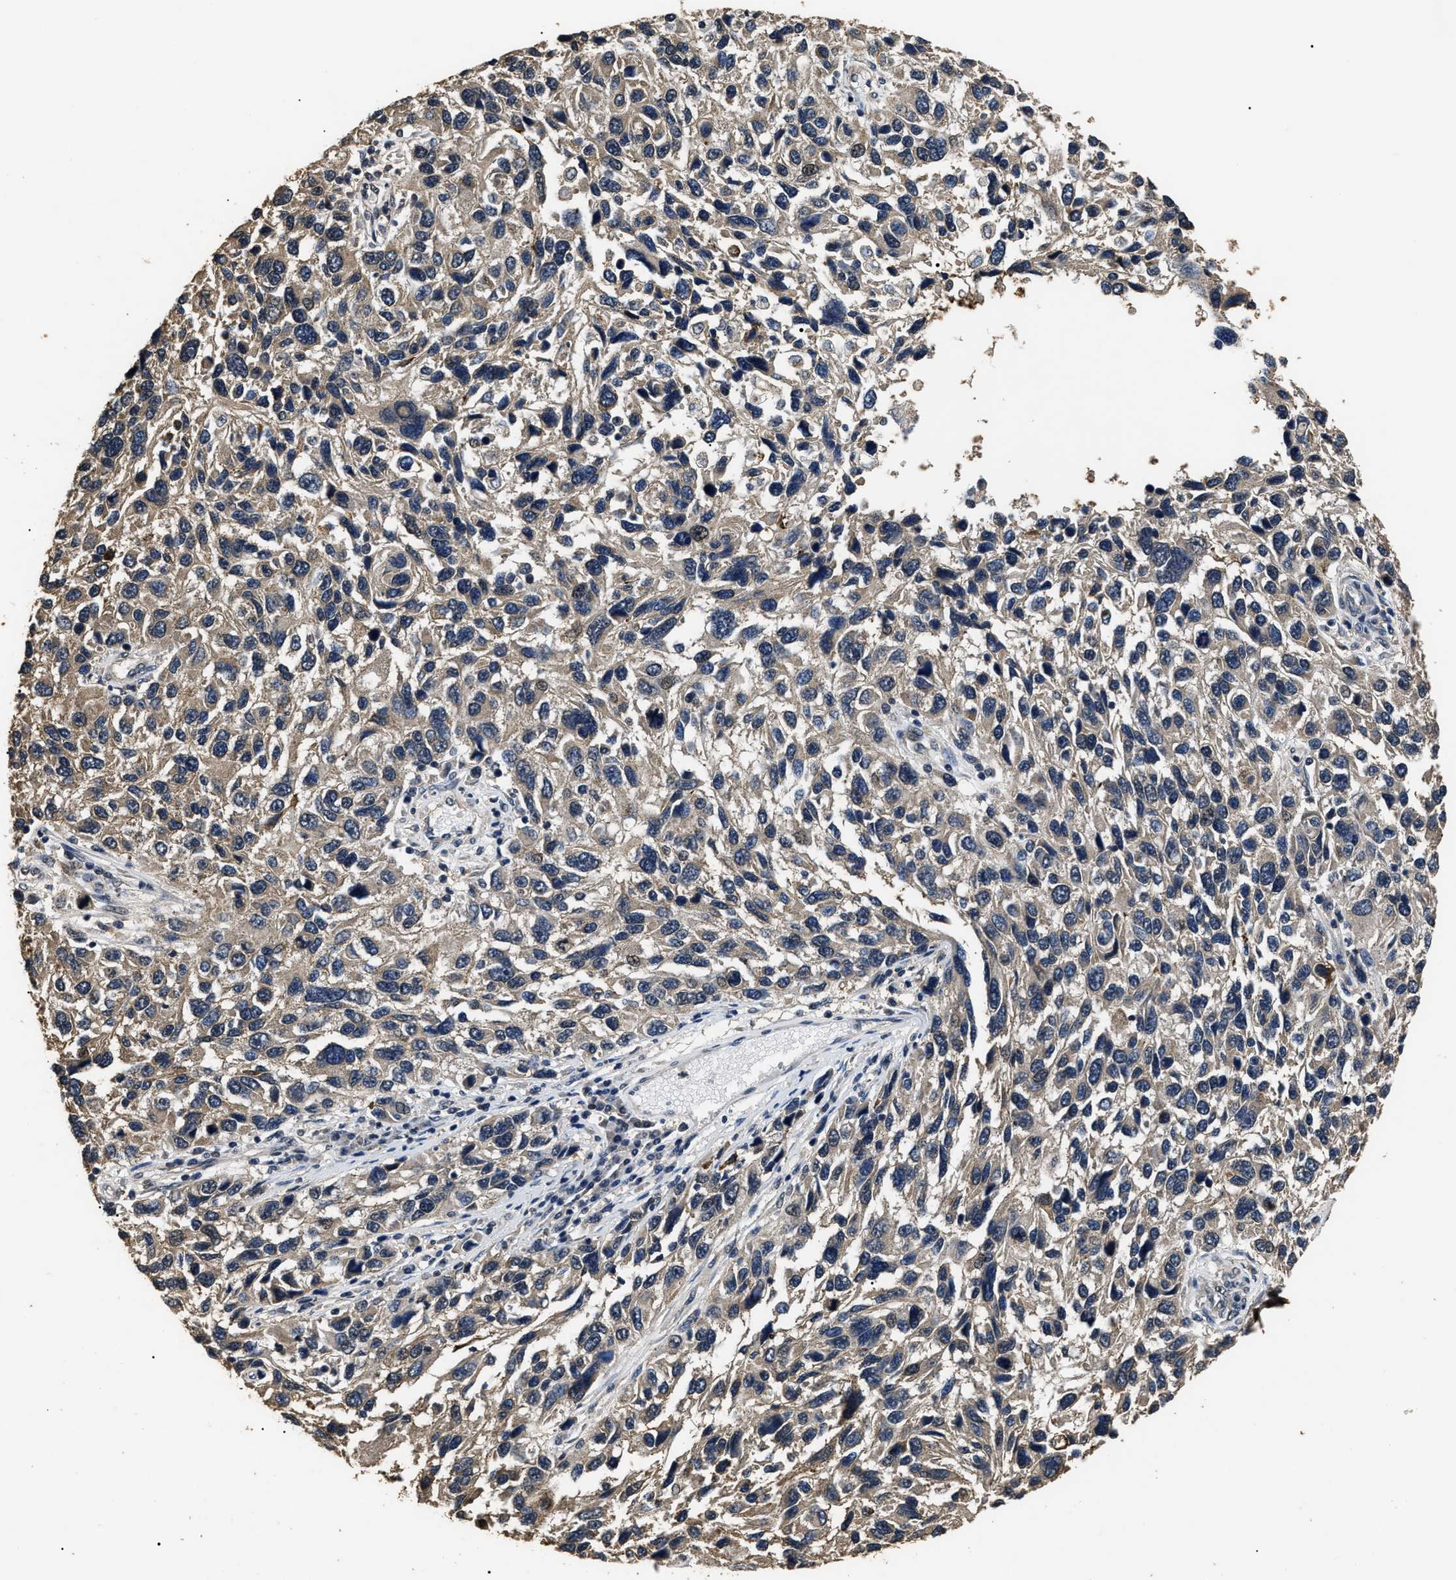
{"staining": {"intensity": "negative", "quantity": "none", "location": "none"}, "tissue": "melanoma", "cell_type": "Tumor cells", "image_type": "cancer", "snomed": [{"axis": "morphology", "description": "Malignant melanoma, NOS"}, {"axis": "topography", "description": "Skin"}], "caption": "Melanoma was stained to show a protein in brown. There is no significant expression in tumor cells.", "gene": "ANP32E", "patient": {"sex": "male", "age": 53}}